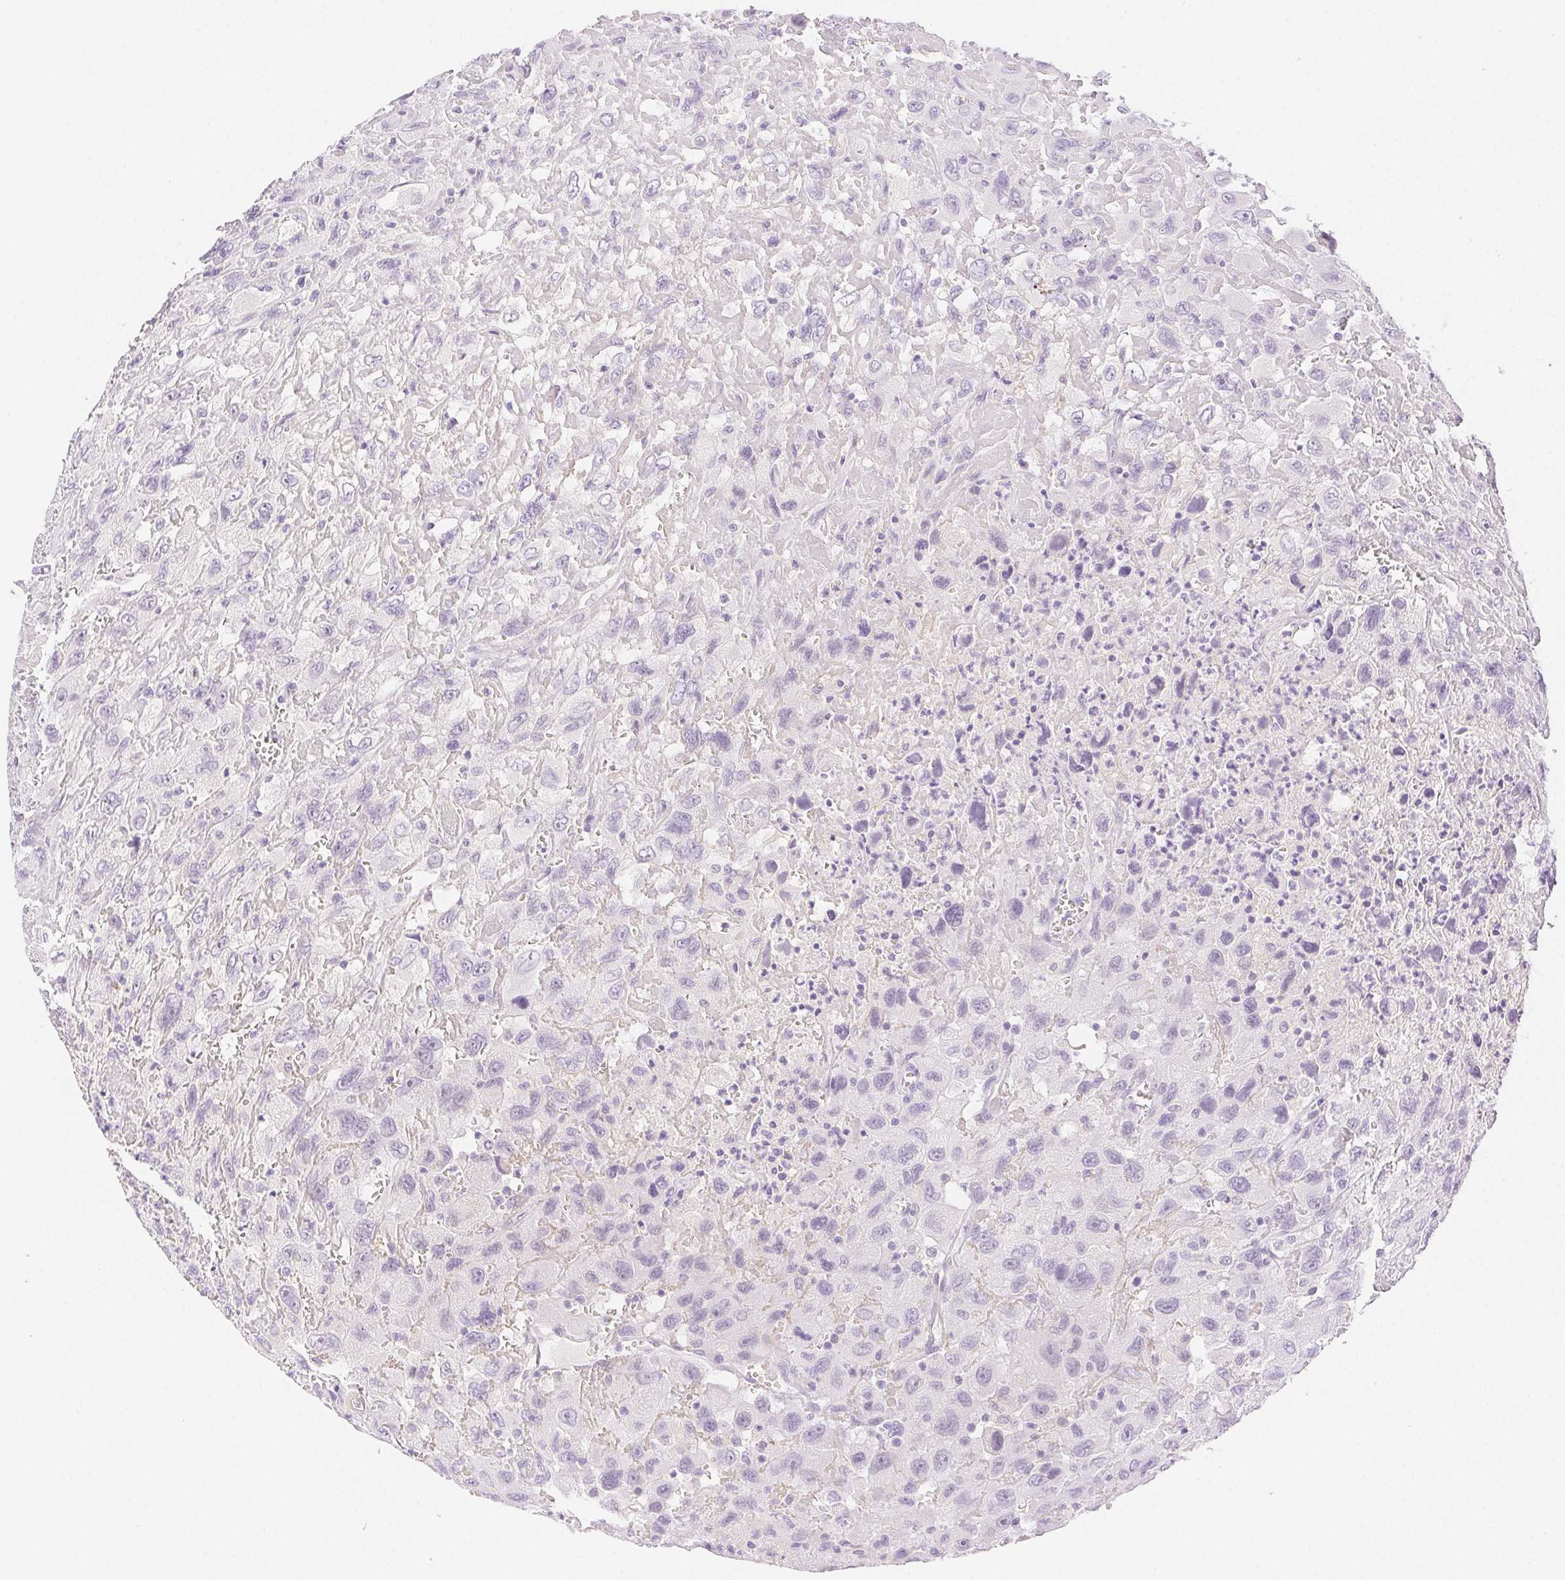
{"staining": {"intensity": "negative", "quantity": "none", "location": "none"}, "tissue": "head and neck cancer", "cell_type": "Tumor cells", "image_type": "cancer", "snomed": [{"axis": "morphology", "description": "Squamous cell carcinoma, NOS"}, {"axis": "morphology", "description": "Squamous cell carcinoma, metastatic, NOS"}, {"axis": "topography", "description": "Oral tissue"}, {"axis": "topography", "description": "Head-Neck"}], "caption": "Head and neck cancer was stained to show a protein in brown. There is no significant positivity in tumor cells.", "gene": "SPACA4", "patient": {"sex": "female", "age": 85}}